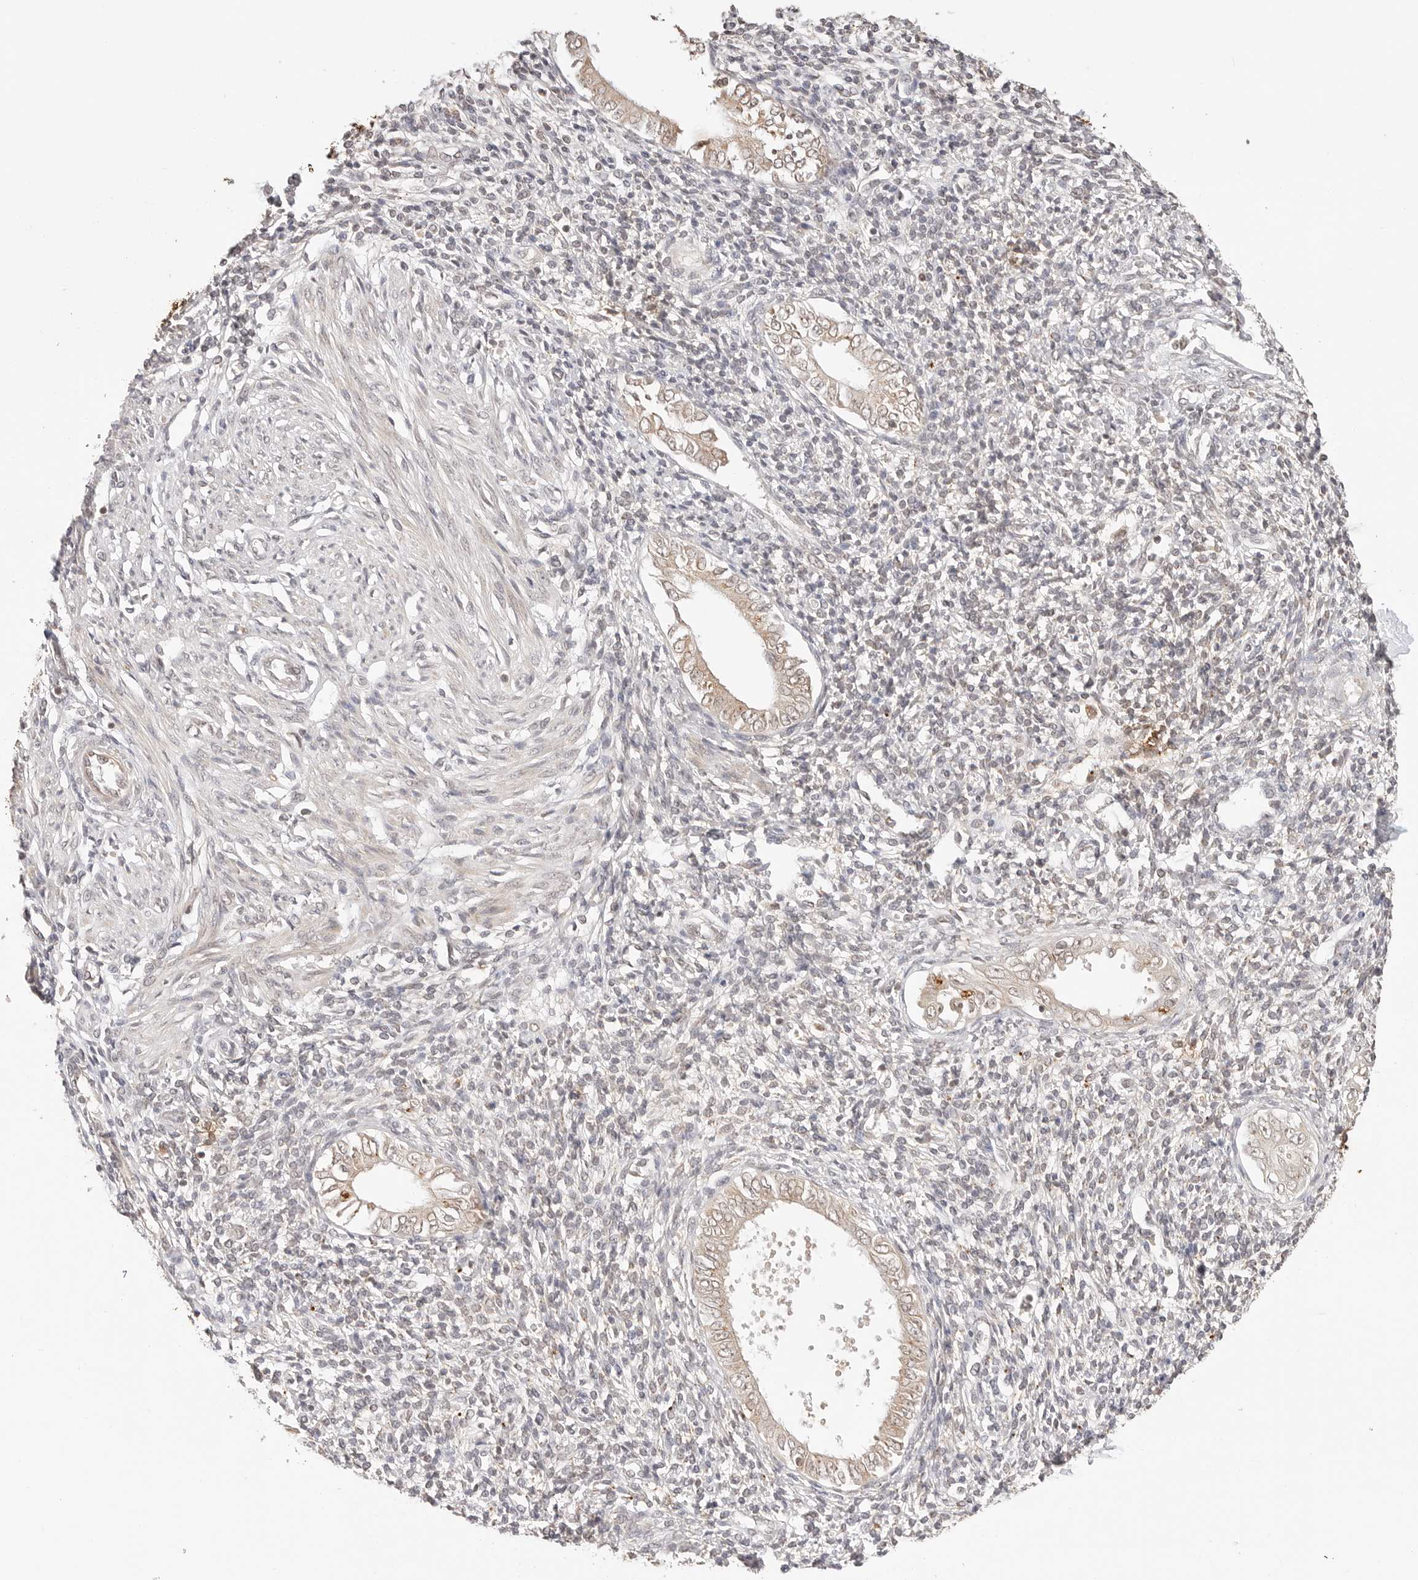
{"staining": {"intensity": "negative", "quantity": "none", "location": "none"}, "tissue": "endometrium", "cell_type": "Cells in endometrial stroma", "image_type": "normal", "snomed": [{"axis": "morphology", "description": "Normal tissue, NOS"}, {"axis": "topography", "description": "Endometrium"}], "caption": "Immunohistochemistry (IHC) photomicrograph of normal endometrium stained for a protein (brown), which reveals no positivity in cells in endometrial stroma.", "gene": "GPR34", "patient": {"sex": "female", "age": 66}}